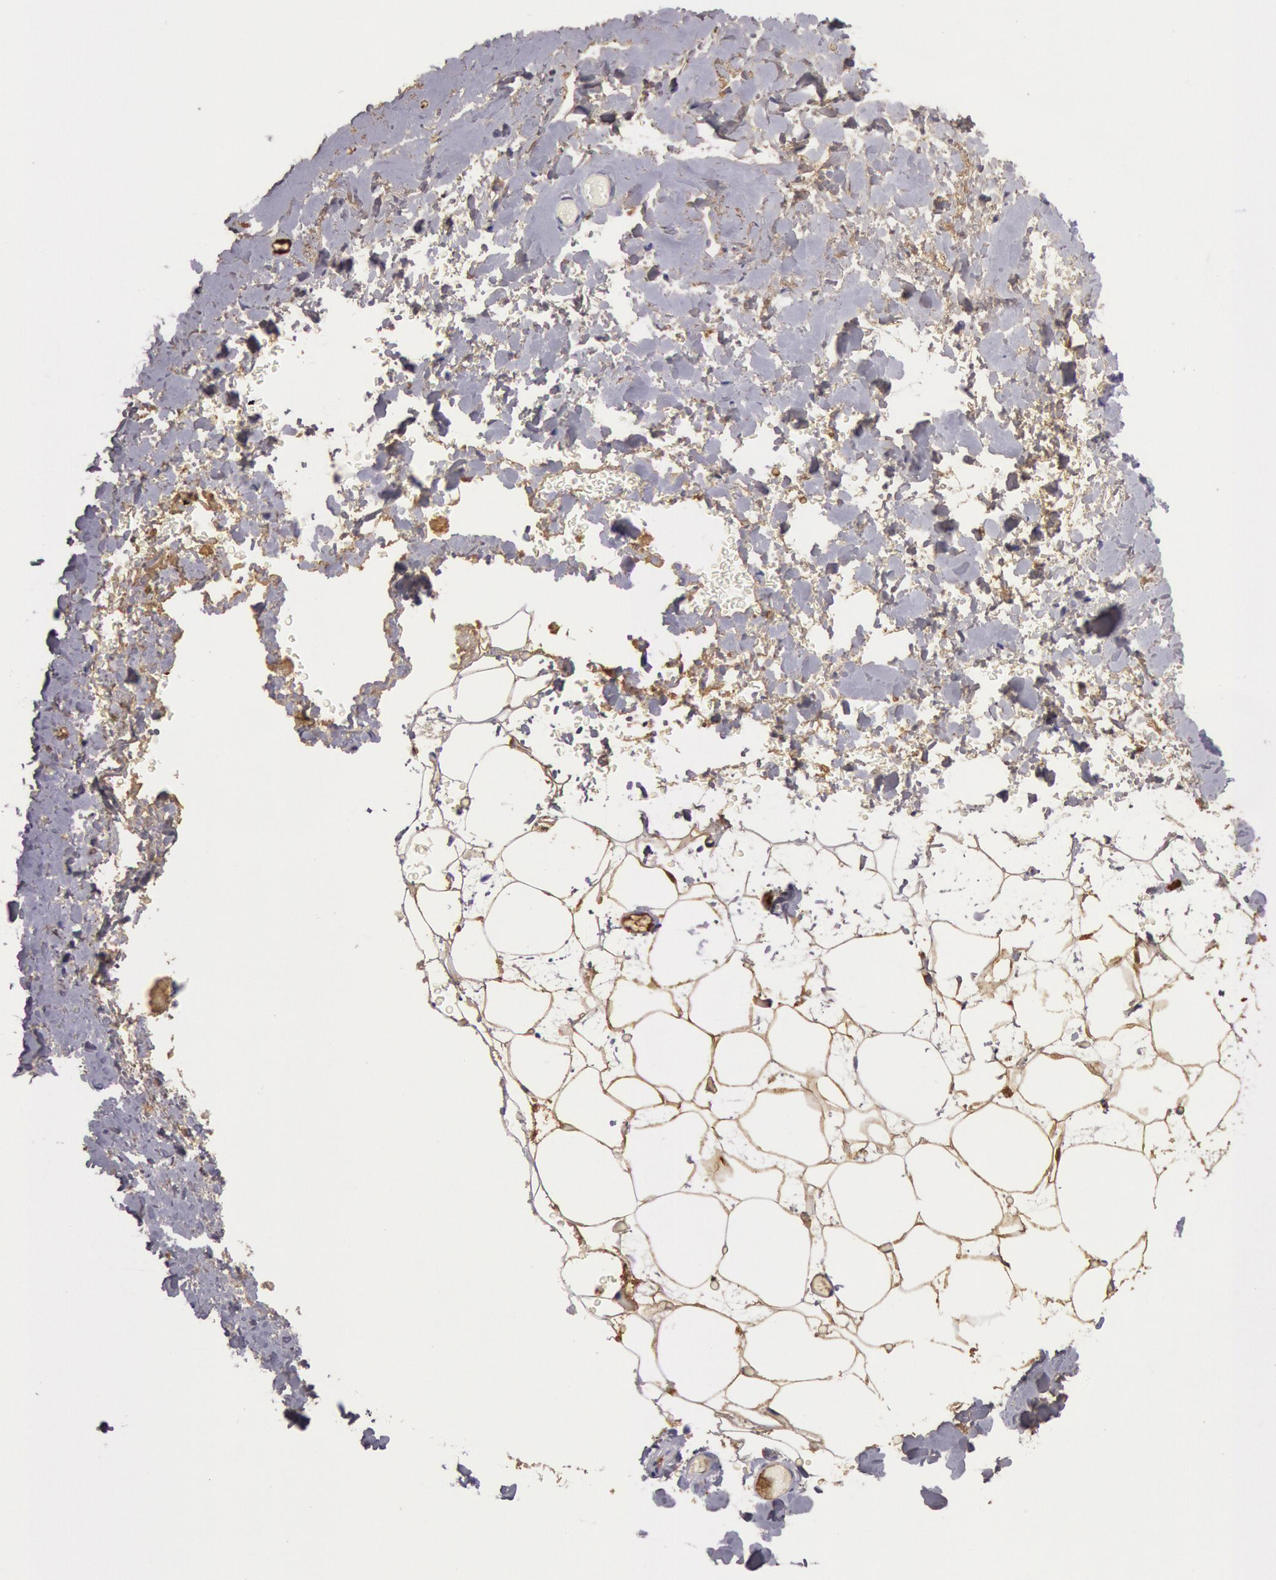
{"staining": {"intensity": "moderate", "quantity": ">75%", "location": "cytoplasmic/membranous"}, "tissue": "breast", "cell_type": "Adipocytes", "image_type": "normal", "snomed": [{"axis": "morphology", "description": "Normal tissue, NOS"}, {"axis": "topography", "description": "Breast"}], "caption": "Immunohistochemical staining of normal human breast exhibits >75% levels of moderate cytoplasmic/membranous protein staining in about >75% of adipocytes.", "gene": "IGHG1", "patient": {"sex": "female", "age": 75}}